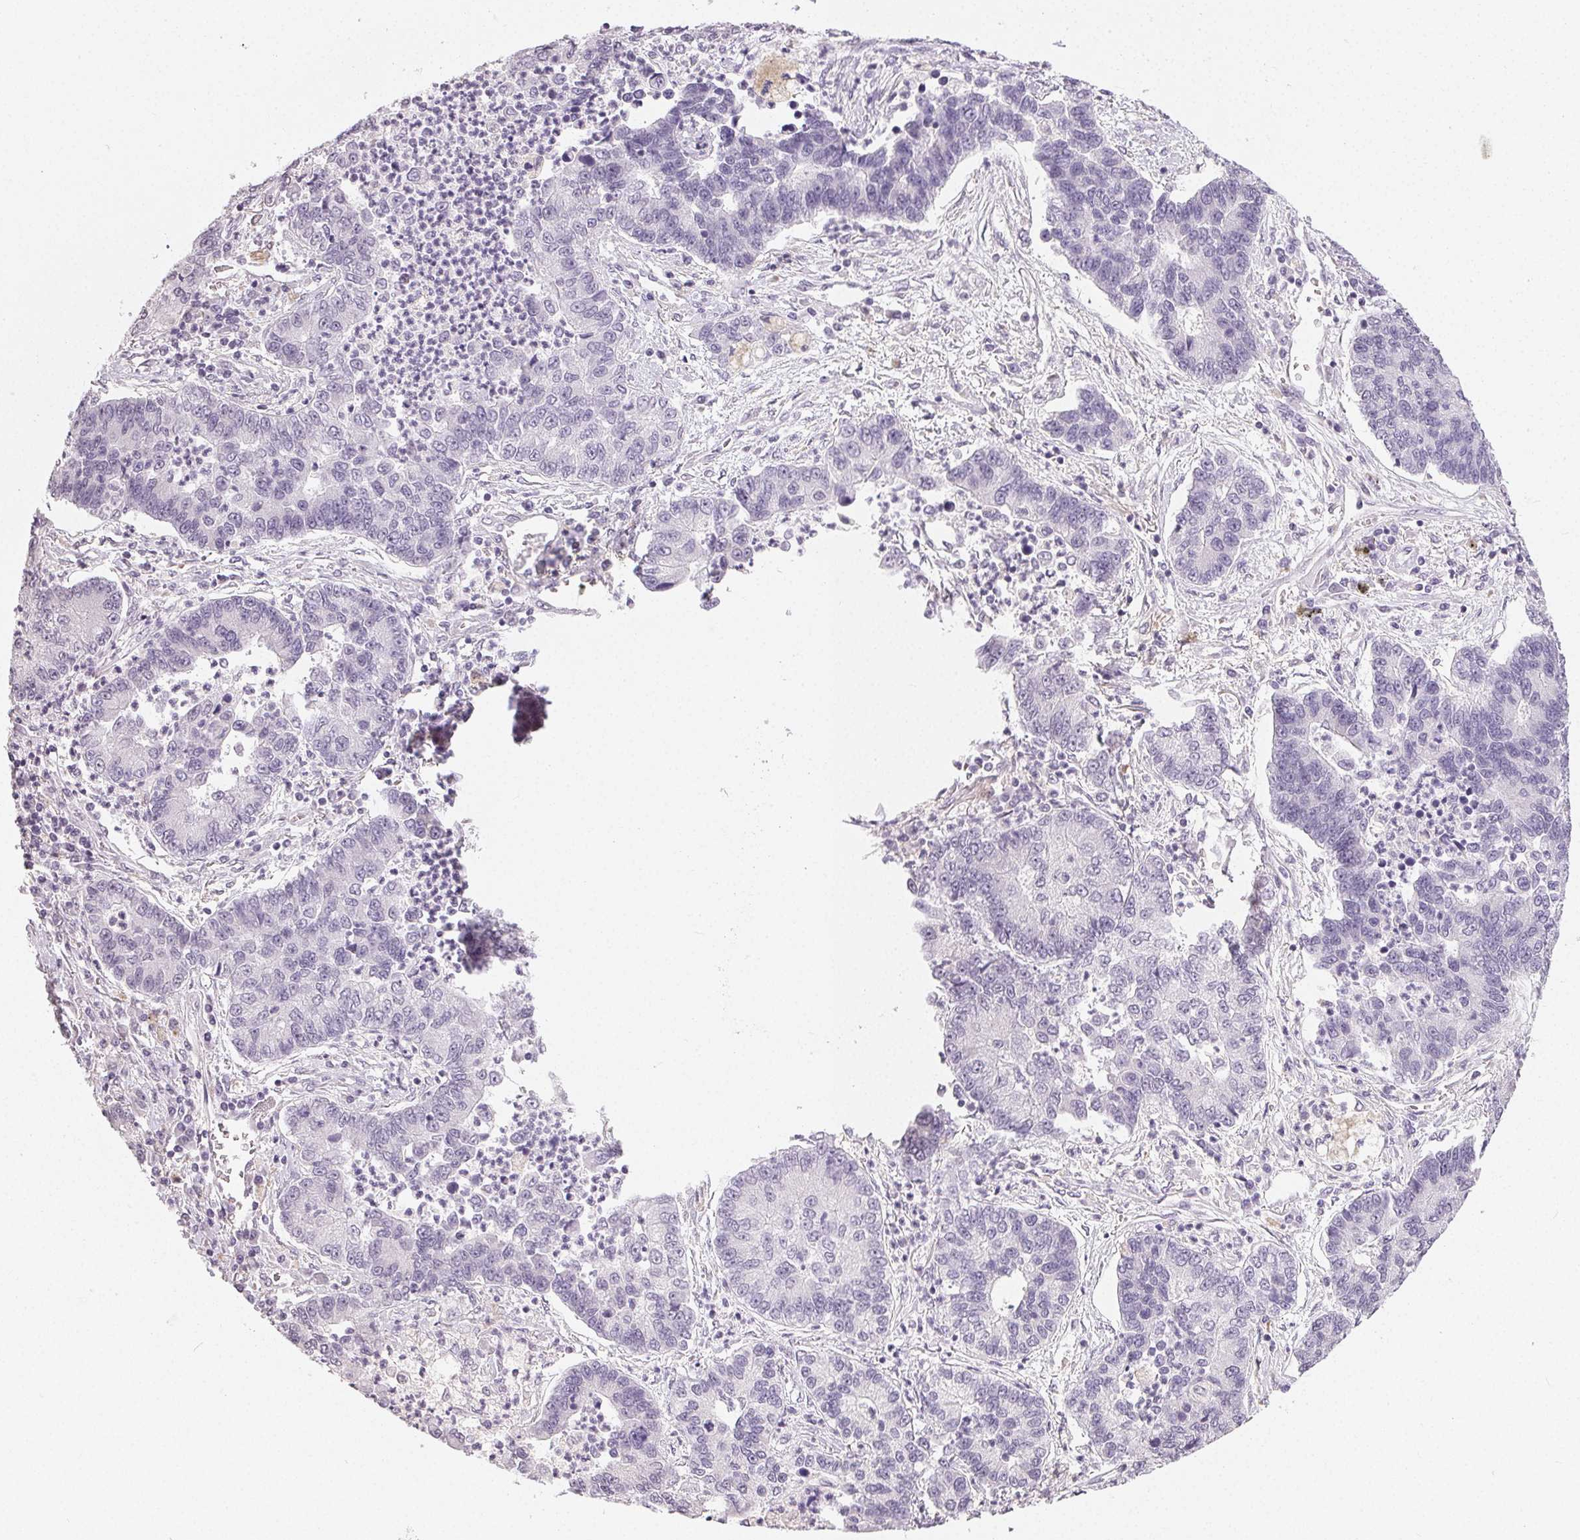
{"staining": {"intensity": "negative", "quantity": "none", "location": "none"}, "tissue": "lung cancer", "cell_type": "Tumor cells", "image_type": "cancer", "snomed": [{"axis": "morphology", "description": "Adenocarcinoma, NOS"}, {"axis": "topography", "description": "Lung"}], "caption": "Immunohistochemical staining of human lung cancer (adenocarcinoma) demonstrates no significant positivity in tumor cells.", "gene": "TMEM174", "patient": {"sex": "female", "age": 57}}